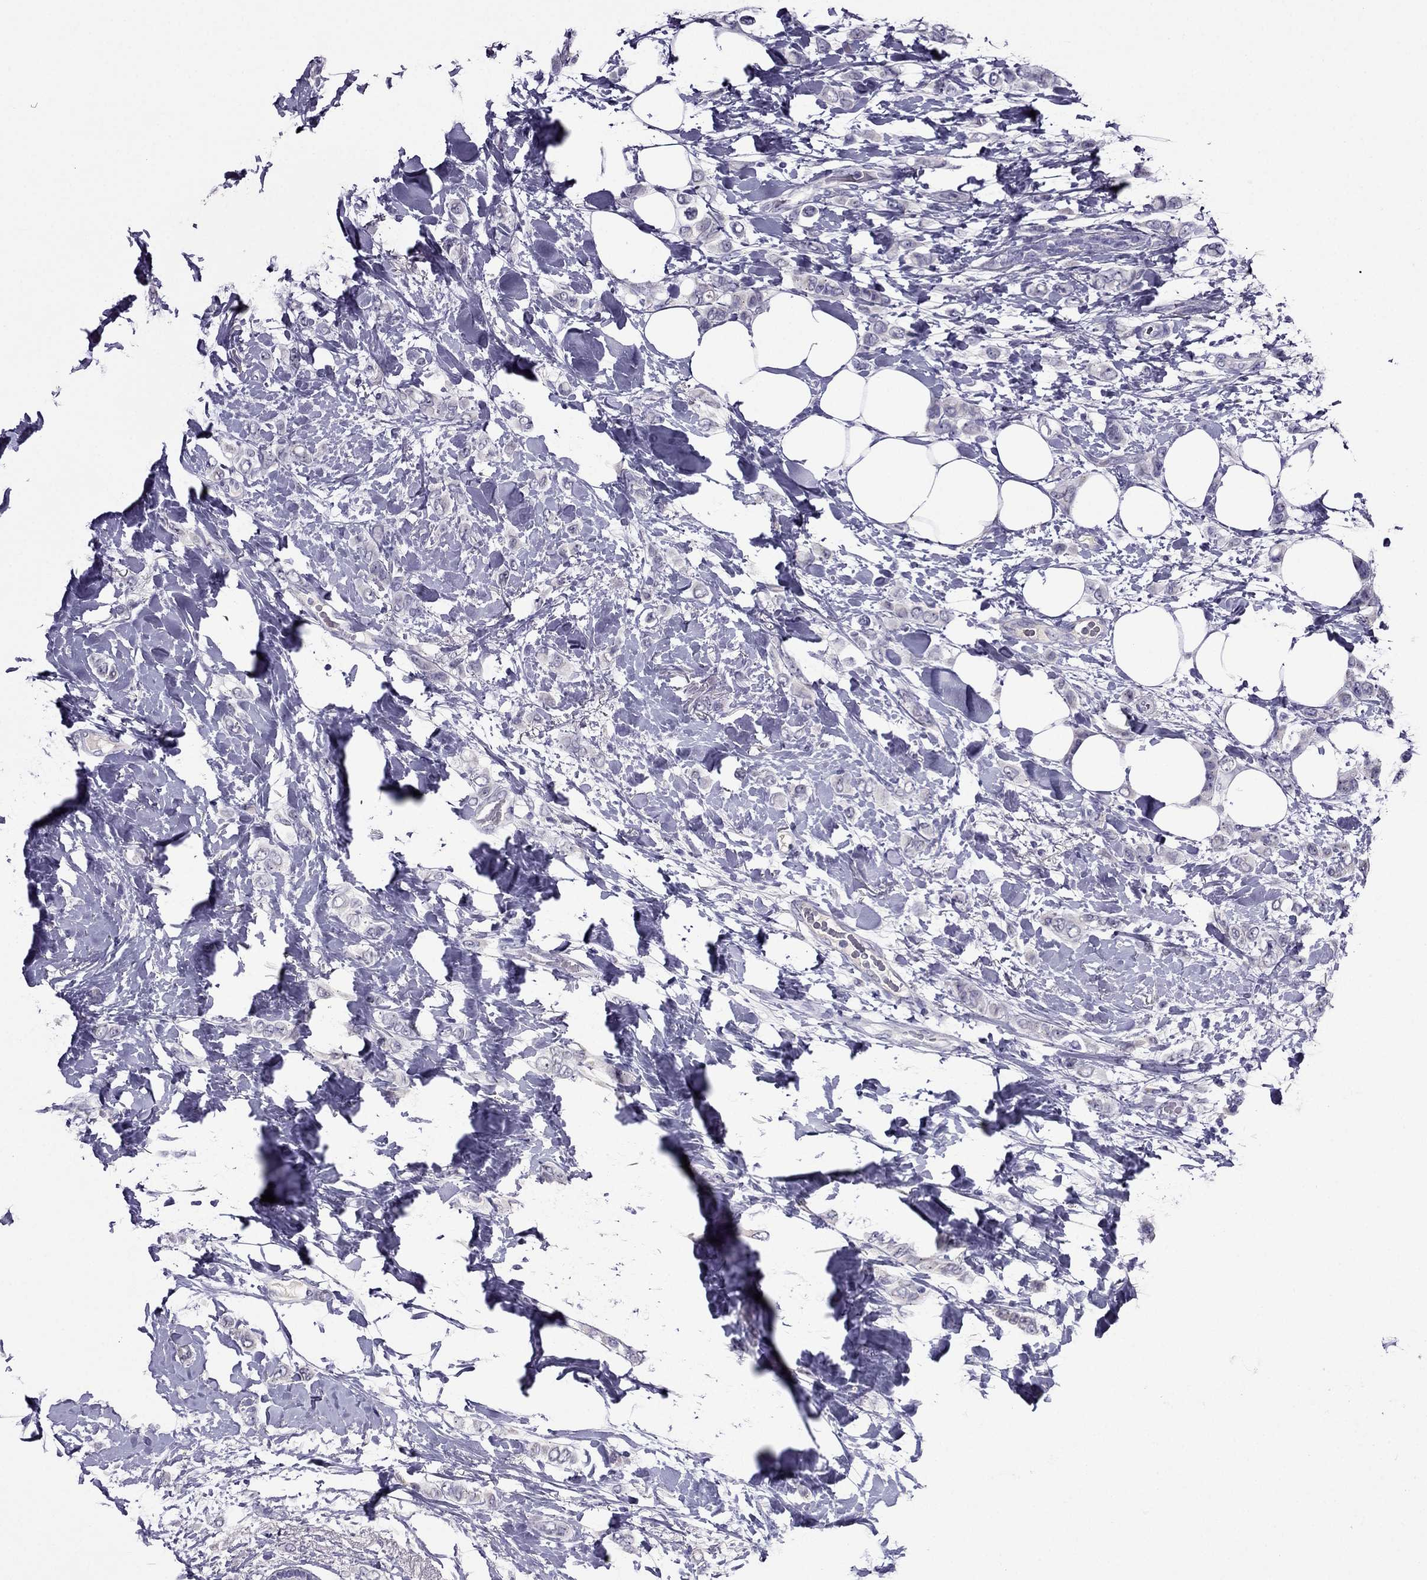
{"staining": {"intensity": "negative", "quantity": "none", "location": "none"}, "tissue": "breast cancer", "cell_type": "Tumor cells", "image_type": "cancer", "snomed": [{"axis": "morphology", "description": "Lobular carcinoma"}, {"axis": "topography", "description": "Breast"}], "caption": "High power microscopy micrograph of an immunohistochemistry (IHC) photomicrograph of breast cancer (lobular carcinoma), revealing no significant staining in tumor cells.", "gene": "MYBPH", "patient": {"sex": "female", "age": 66}}